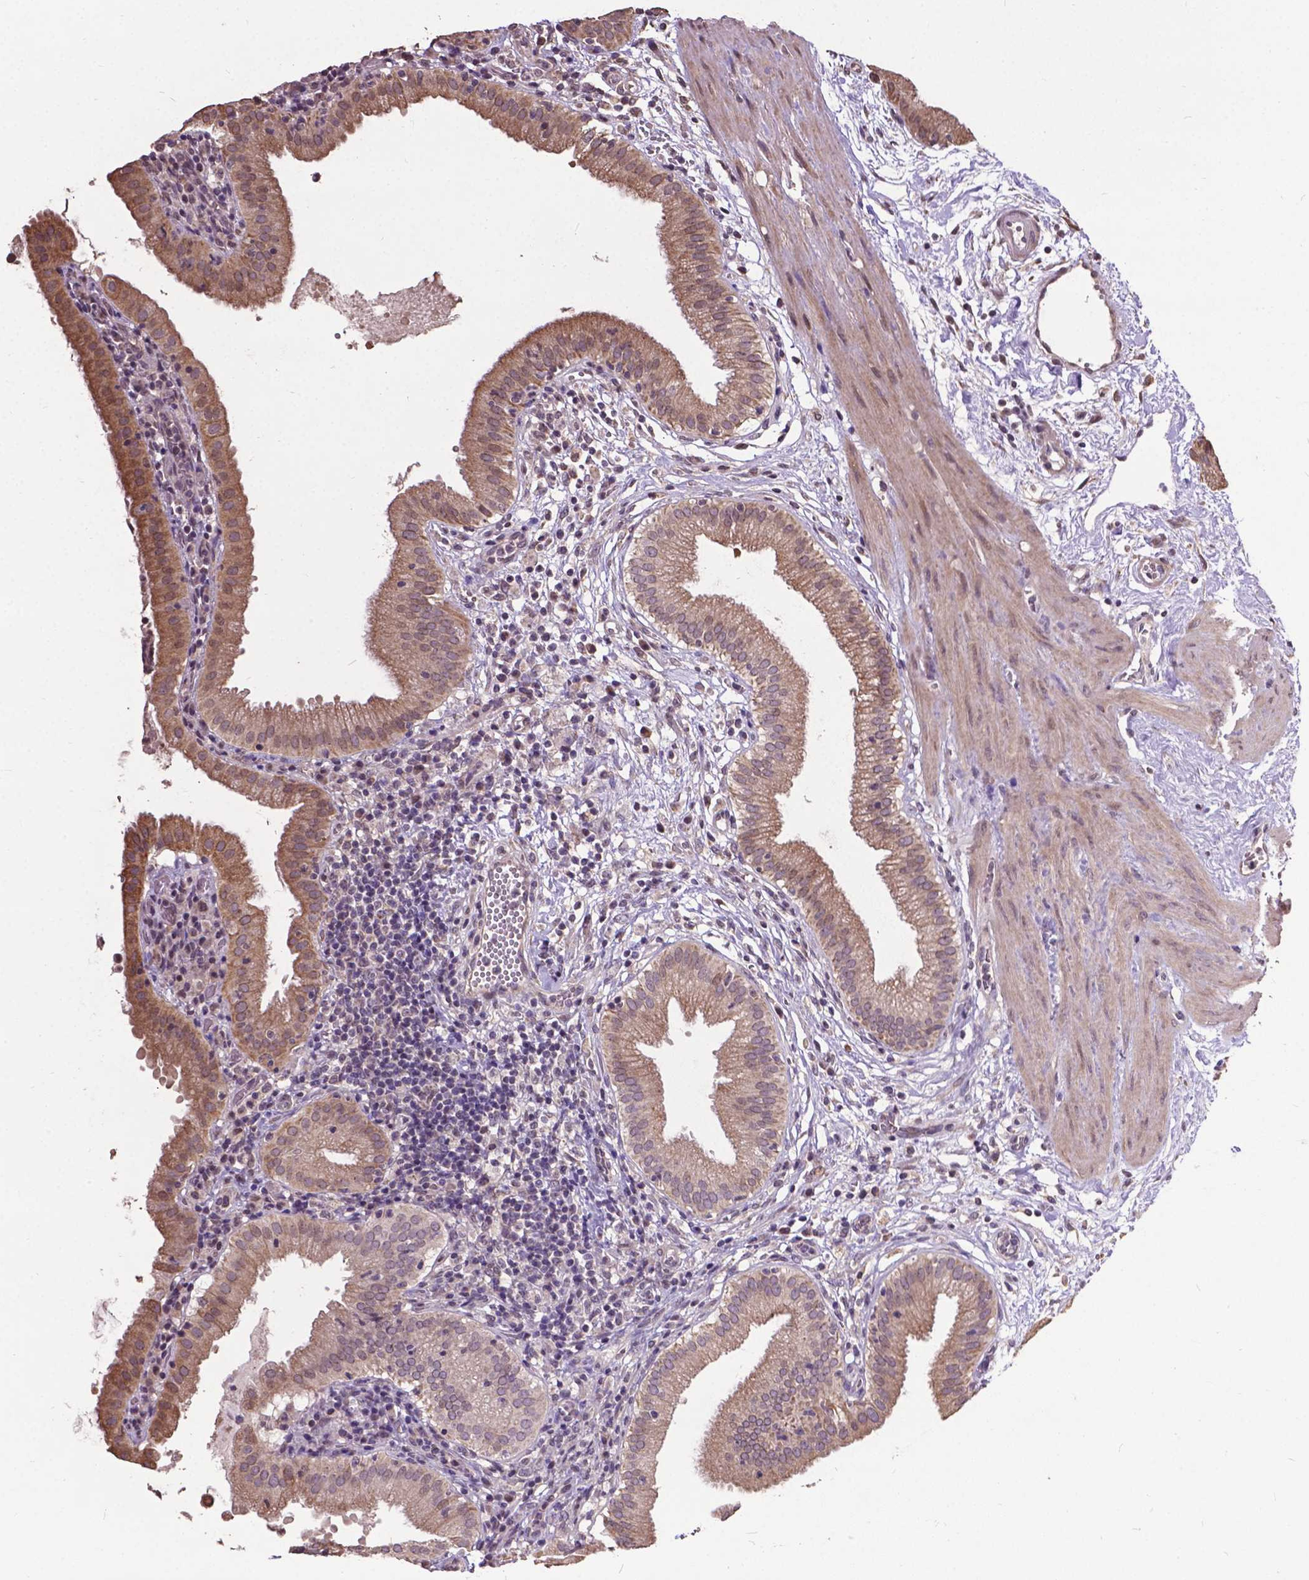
{"staining": {"intensity": "moderate", "quantity": ">75%", "location": "cytoplasmic/membranous"}, "tissue": "gallbladder", "cell_type": "Glandular cells", "image_type": "normal", "snomed": [{"axis": "morphology", "description": "Normal tissue, NOS"}, {"axis": "topography", "description": "Gallbladder"}], "caption": "IHC (DAB (3,3'-diaminobenzidine)) staining of normal gallbladder demonstrates moderate cytoplasmic/membranous protein expression in approximately >75% of glandular cells. Nuclei are stained in blue.", "gene": "GLRA2", "patient": {"sex": "female", "age": 65}}